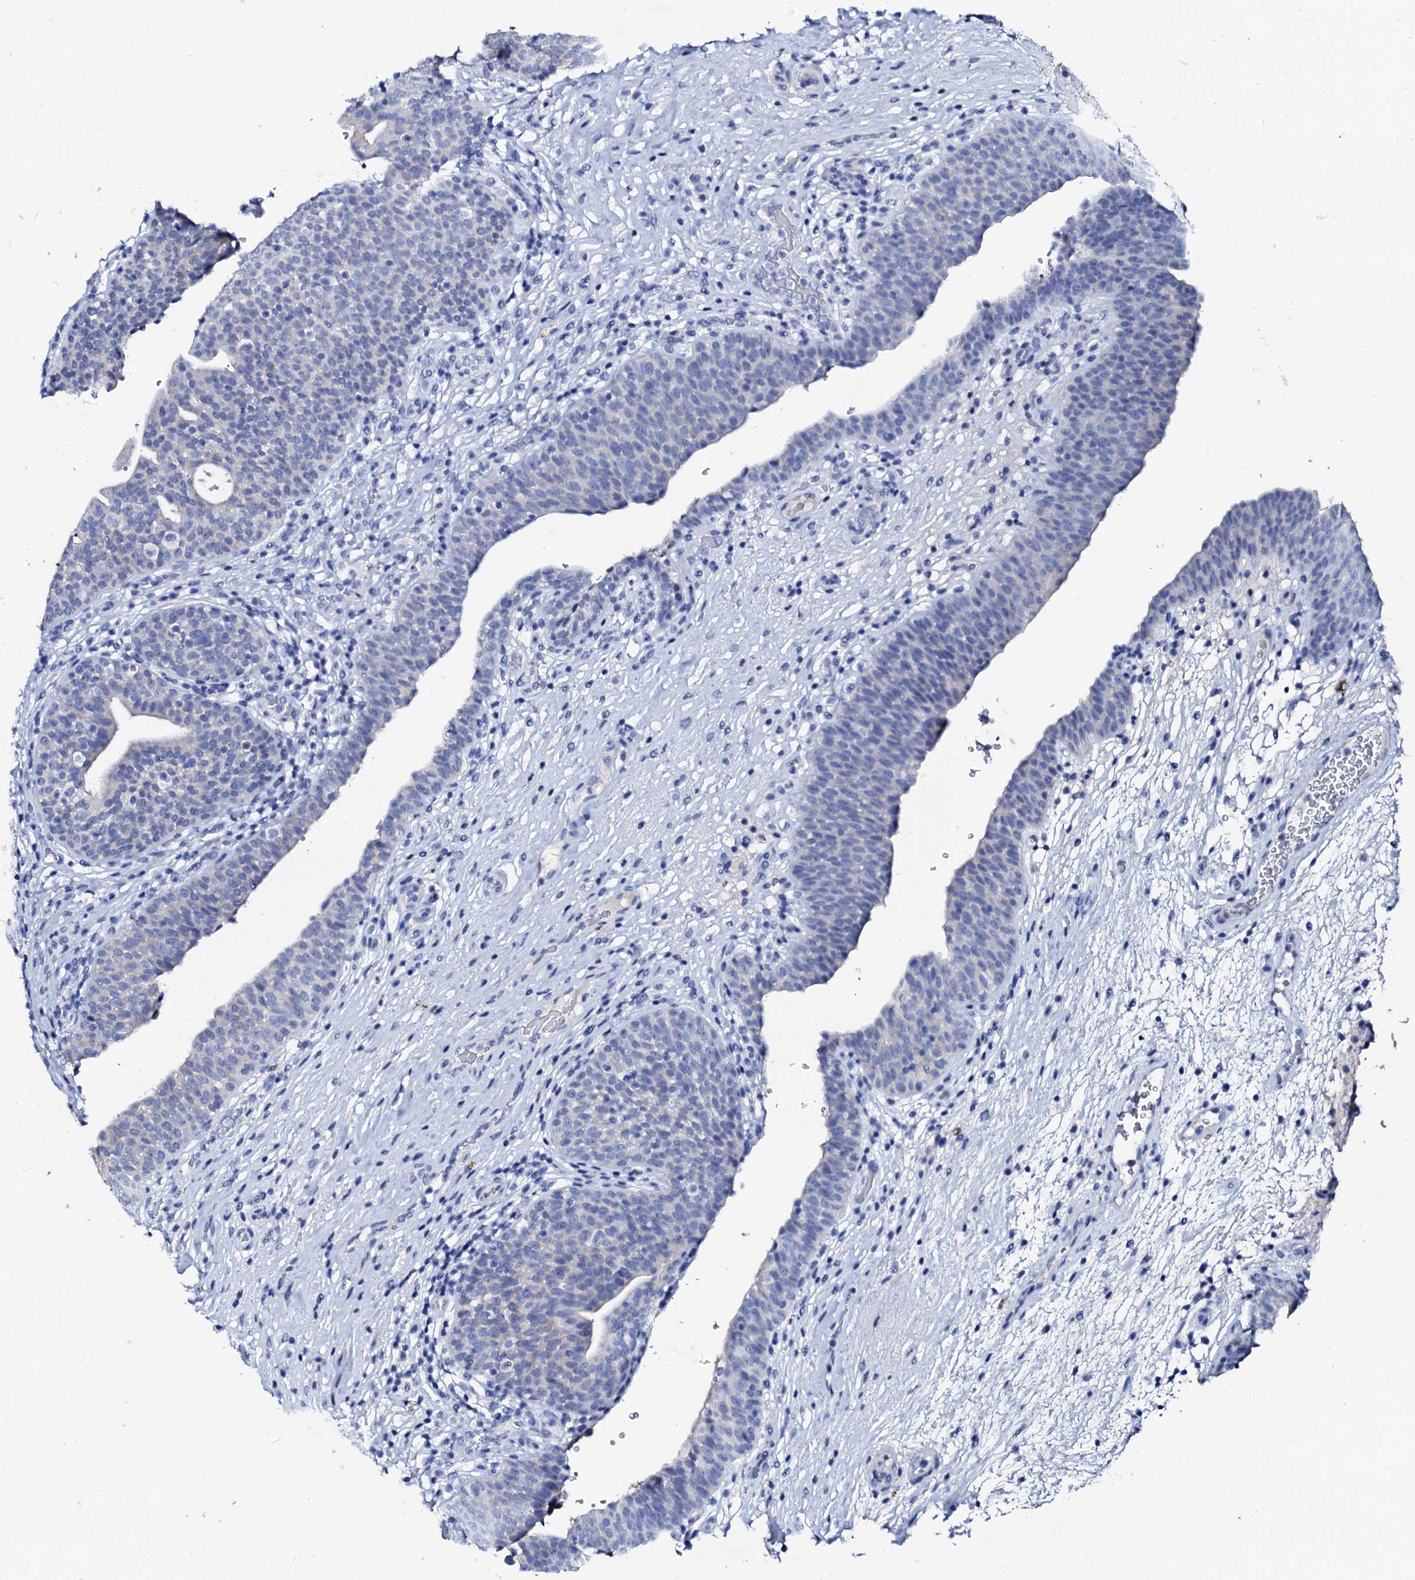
{"staining": {"intensity": "moderate", "quantity": "25%-75%", "location": "cytoplasmic/membranous"}, "tissue": "urinary bladder", "cell_type": "Urothelial cells", "image_type": "normal", "snomed": [{"axis": "morphology", "description": "Normal tissue, NOS"}, {"axis": "topography", "description": "Urinary bladder"}], "caption": "A histopathology image showing moderate cytoplasmic/membranous staining in approximately 25%-75% of urothelial cells in benign urinary bladder, as visualized by brown immunohistochemical staining.", "gene": "GLB1L3", "patient": {"sex": "male", "age": 71}}